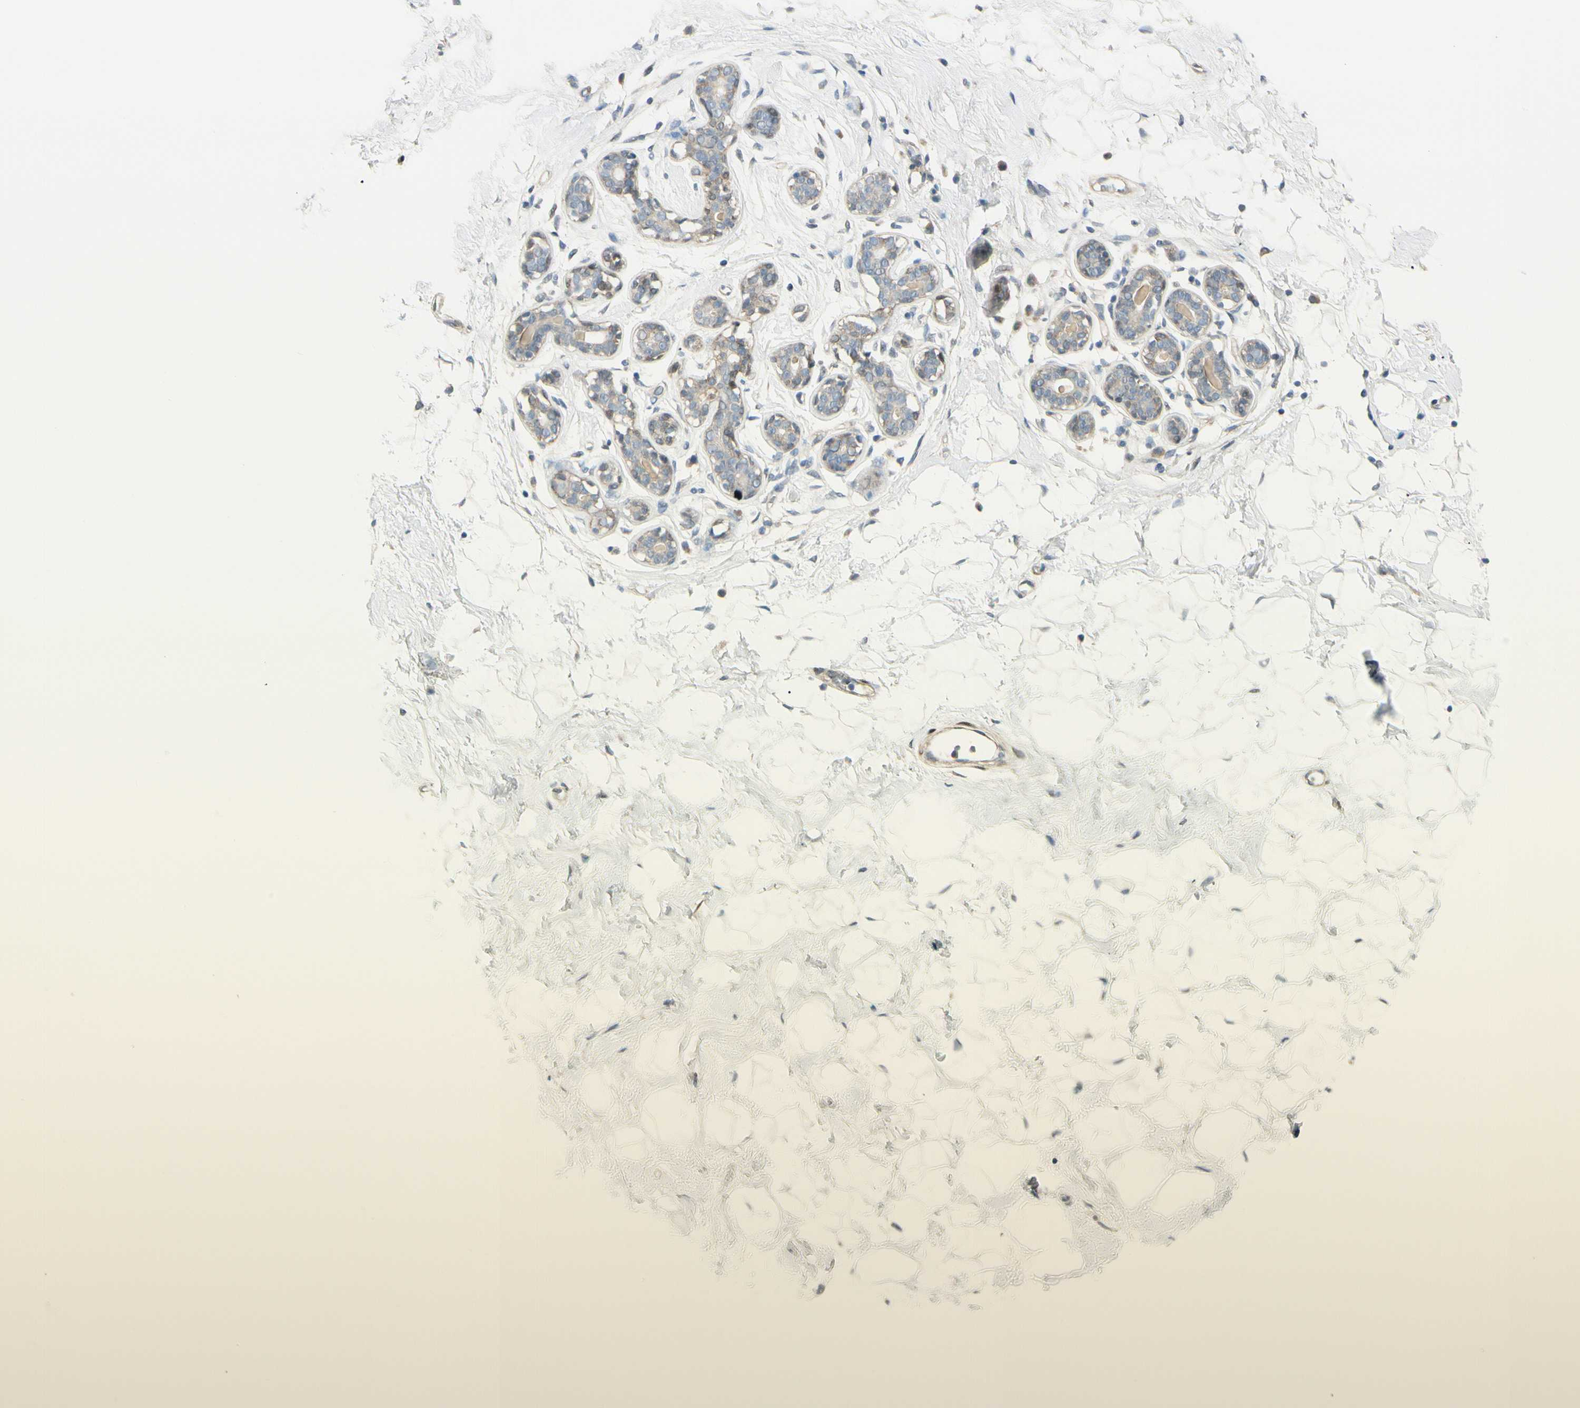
{"staining": {"intensity": "negative", "quantity": "none", "location": "none"}, "tissue": "breast", "cell_type": "Adipocytes", "image_type": "normal", "snomed": [{"axis": "morphology", "description": "Normal tissue, NOS"}, {"axis": "topography", "description": "Breast"}], "caption": "An IHC photomicrograph of normal breast is shown. There is no staining in adipocytes of breast. The staining was performed using DAB (3,3'-diaminobenzidine) to visualize the protein expression in brown, while the nuclei were stained in blue with hematoxylin (Magnification: 20x).", "gene": "FHL2", "patient": {"sex": "female", "age": 23}}